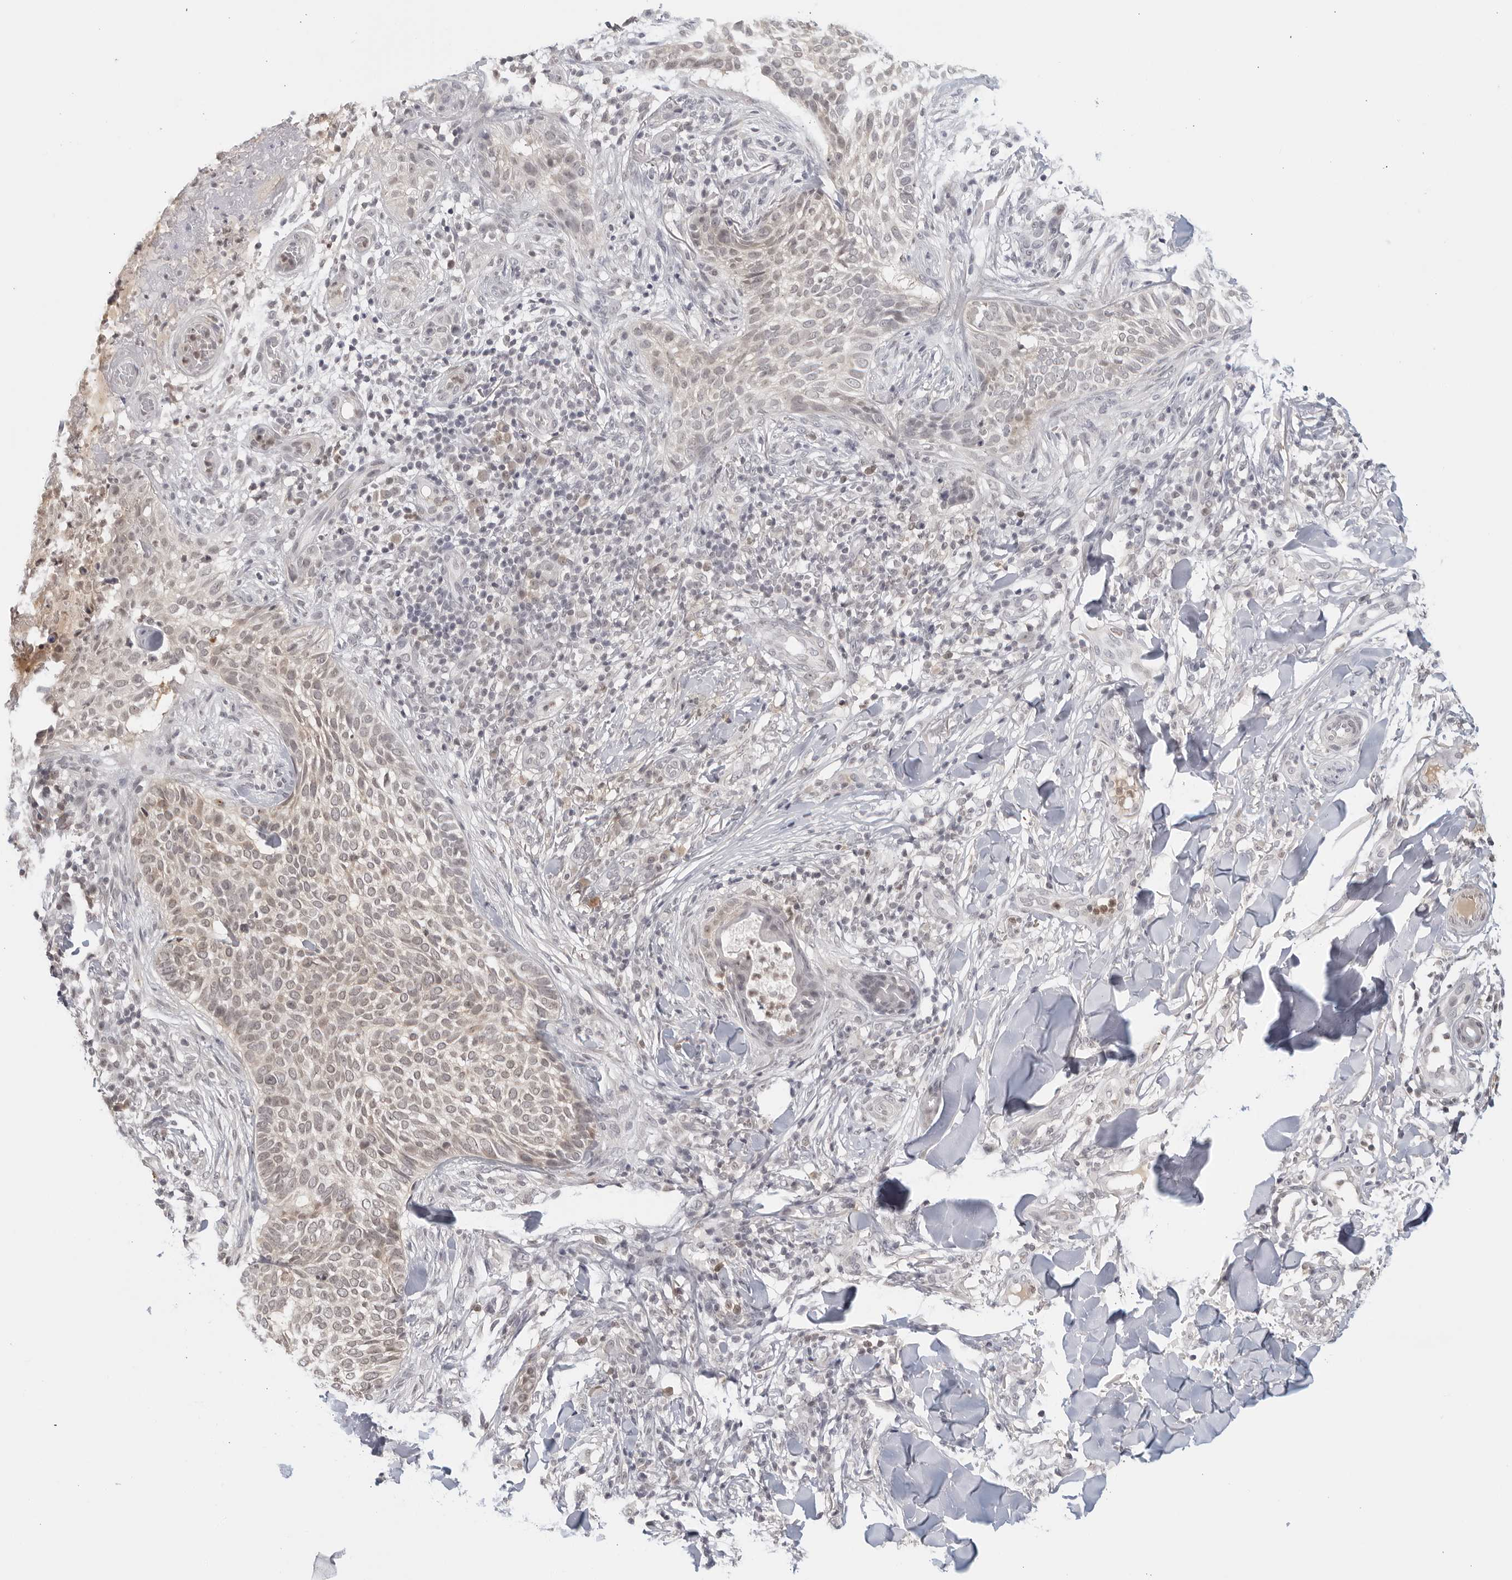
{"staining": {"intensity": "weak", "quantity": "<25%", "location": "nuclear"}, "tissue": "skin cancer", "cell_type": "Tumor cells", "image_type": "cancer", "snomed": [{"axis": "morphology", "description": "Normal tissue, NOS"}, {"axis": "morphology", "description": "Basal cell carcinoma"}, {"axis": "topography", "description": "Skin"}], "caption": "Immunohistochemical staining of skin cancer reveals no significant staining in tumor cells. (DAB IHC visualized using brightfield microscopy, high magnification).", "gene": "RAB11FIP3", "patient": {"sex": "male", "age": 67}}